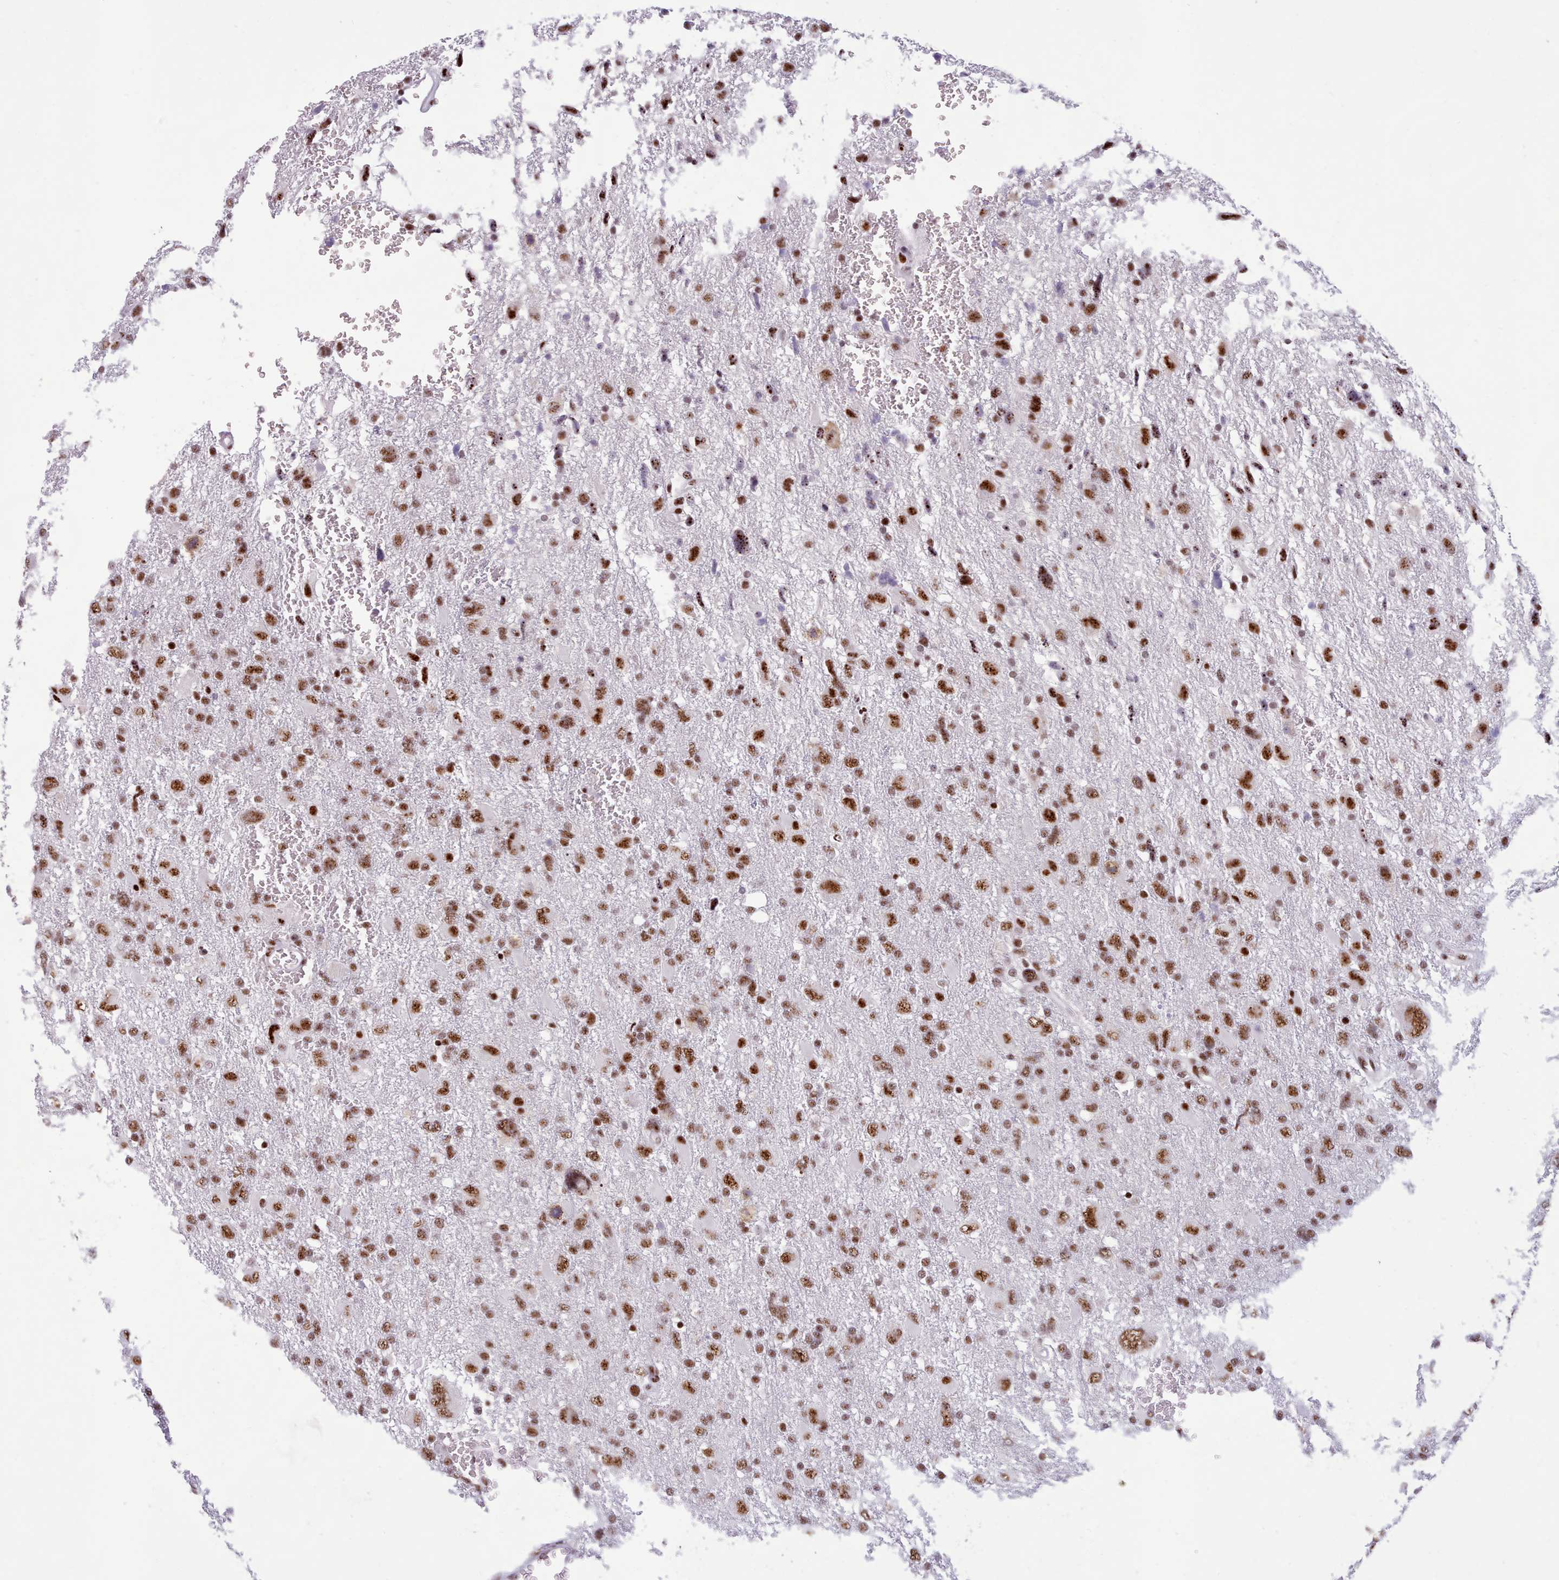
{"staining": {"intensity": "moderate", "quantity": ">75%", "location": "nuclear"}, "tissue": "glioma", "cell_type": "Tumor cells", "image_type": "cancer", "snomed": [{"axis": "morphology", "description": "Glioma, malignant, High grade"}, {"axis": "topography", "description": "Brain"}], "caption": "The immunohistochemical stain highlights moderate nuclear positivity in tumor cells of glioma tissue.", "gene": "TMEM35B", "patient": {"sex": "male", "age": 61}}